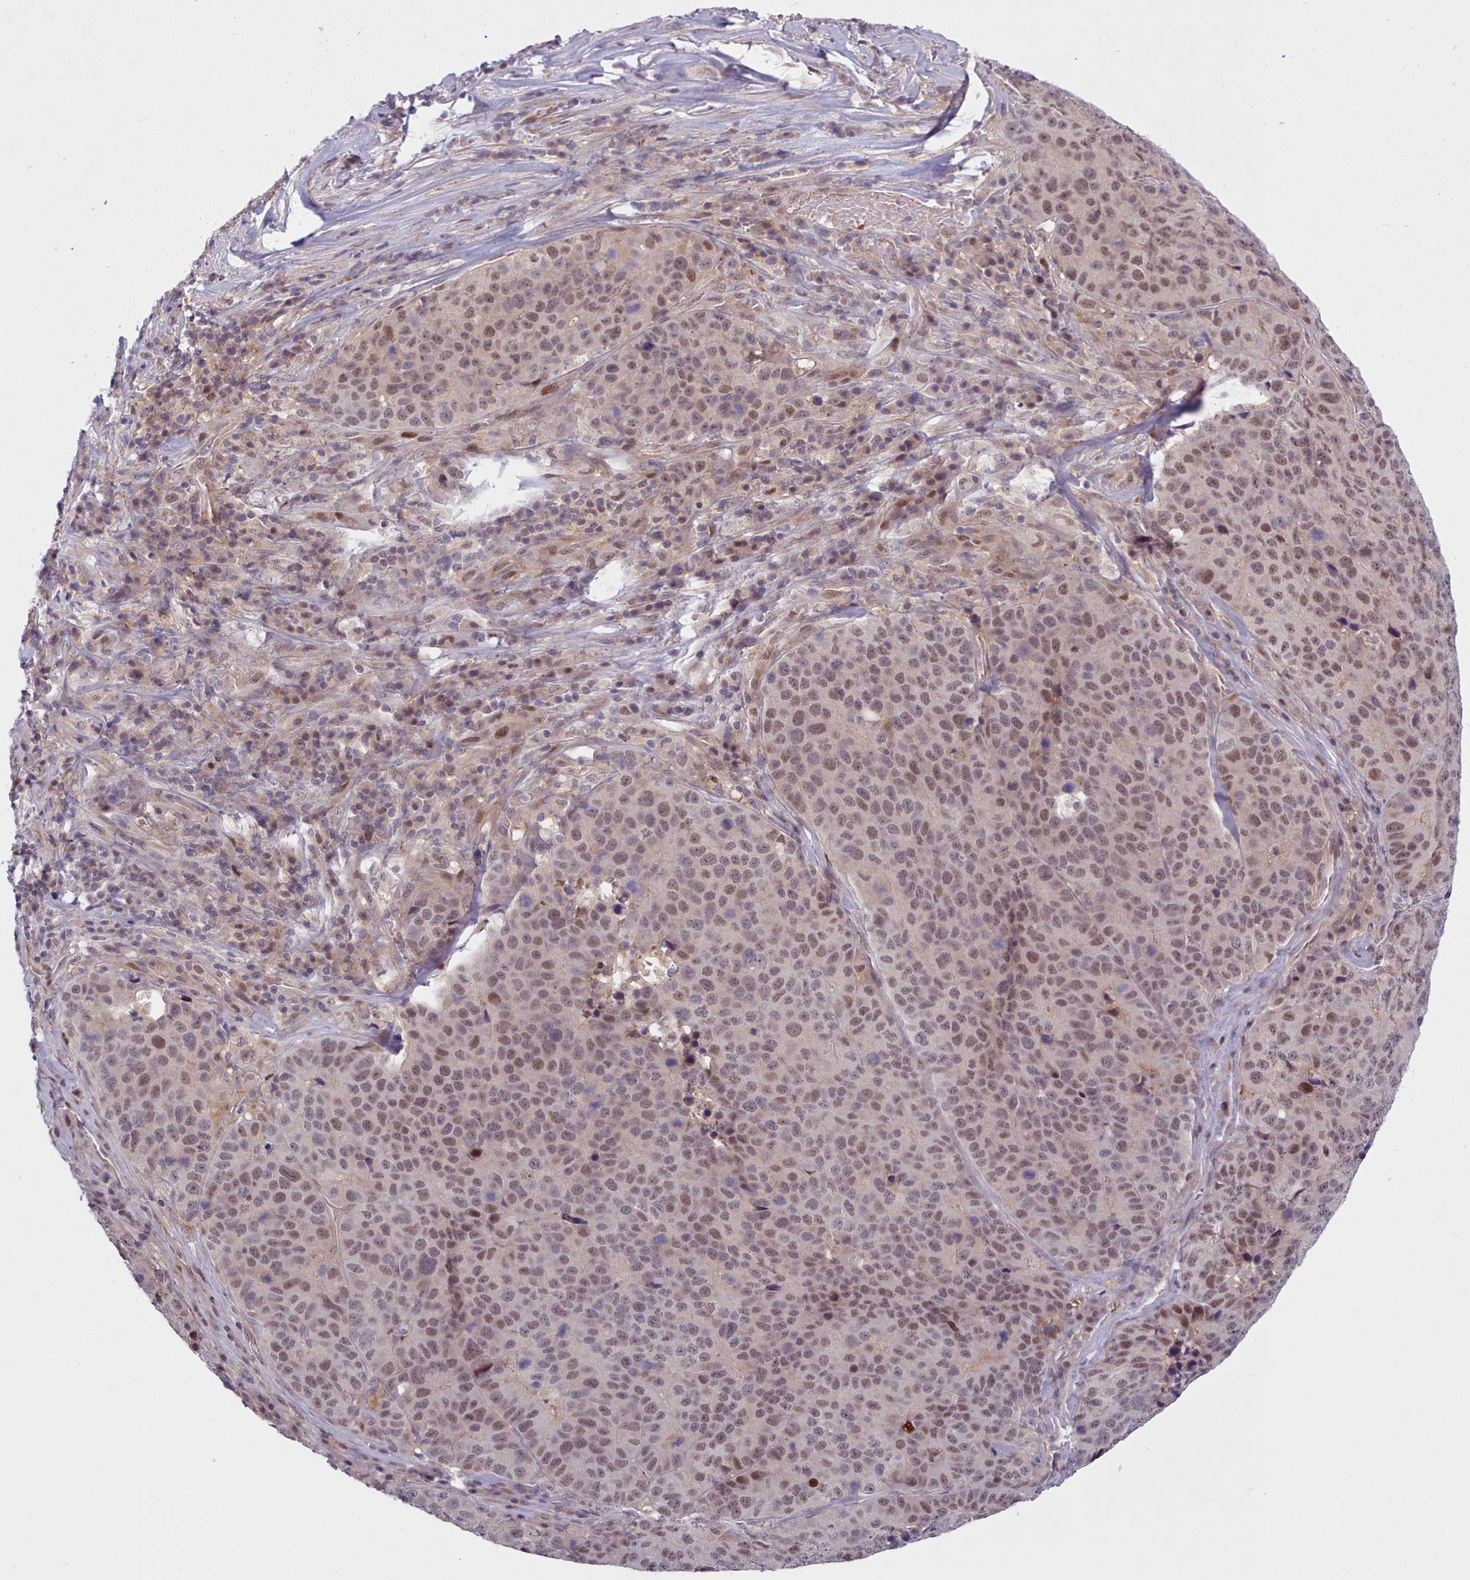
{"staining": {"intensity": "moderate", "quantity": "25%-75%", "location": "nuclear"}, "tissue": "stomach cancer", "cell_type": "Tumor cells", "image_type": "cancer", "snomed": [{"axis": "morphology", "description": "Adenocarcinoma, NOS"}, {"axis": "topography", "description": "Stomach"}], "caption": "IHC image of adenocarcinoma (stomach) stained for a protein (brown), which displays medium levels of moderate nuclear expression in about 25%-75% of tumor cells.", "gene": "KBTBD7", "patient": {"sex": "male", "age": 71}}